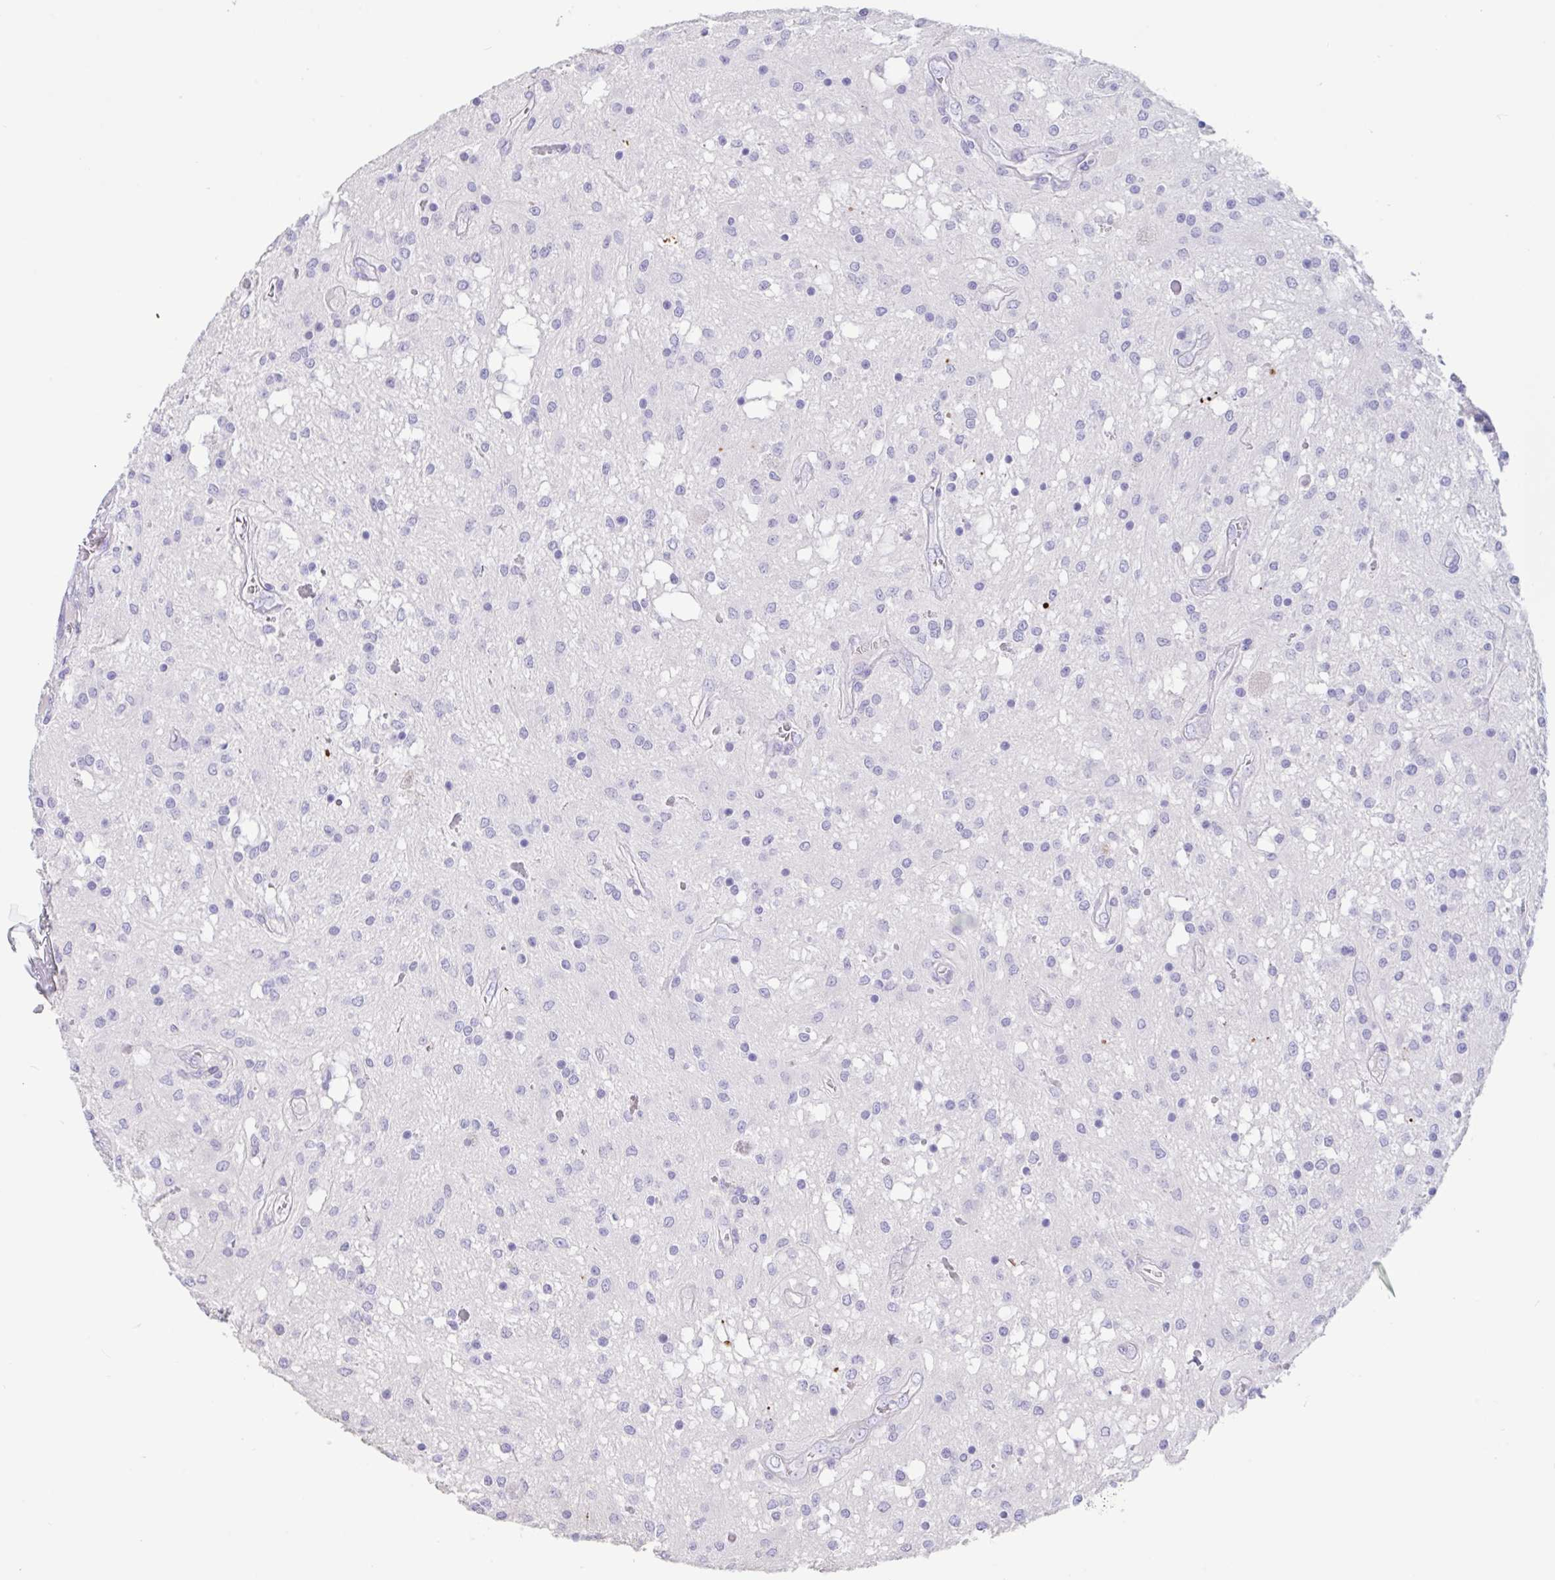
{"staining": {"intensity": "negative", "quantity": "none", "location": "none"}, "tissue": "glioma", "cell_type": "Tumor cells", "image_type": "cancer", "snomed": [{"axis": "morphology", "description": "Glioma, malignant, Low grade"}, {"axis": "topography", "description": "Cerebellum"}], "caption": "IHC micrograph of human glioma stained for a protein (brown), which demonstrates no expression in tumor cells. Brightfield microscopy of IHC stained with DAB (3,3'-diaminobenzidine) (brown) and hematoxylin (blue), captured at high magnification.", "gene": "TNNC1", "patient": {"sex": "female", "age": 14}}